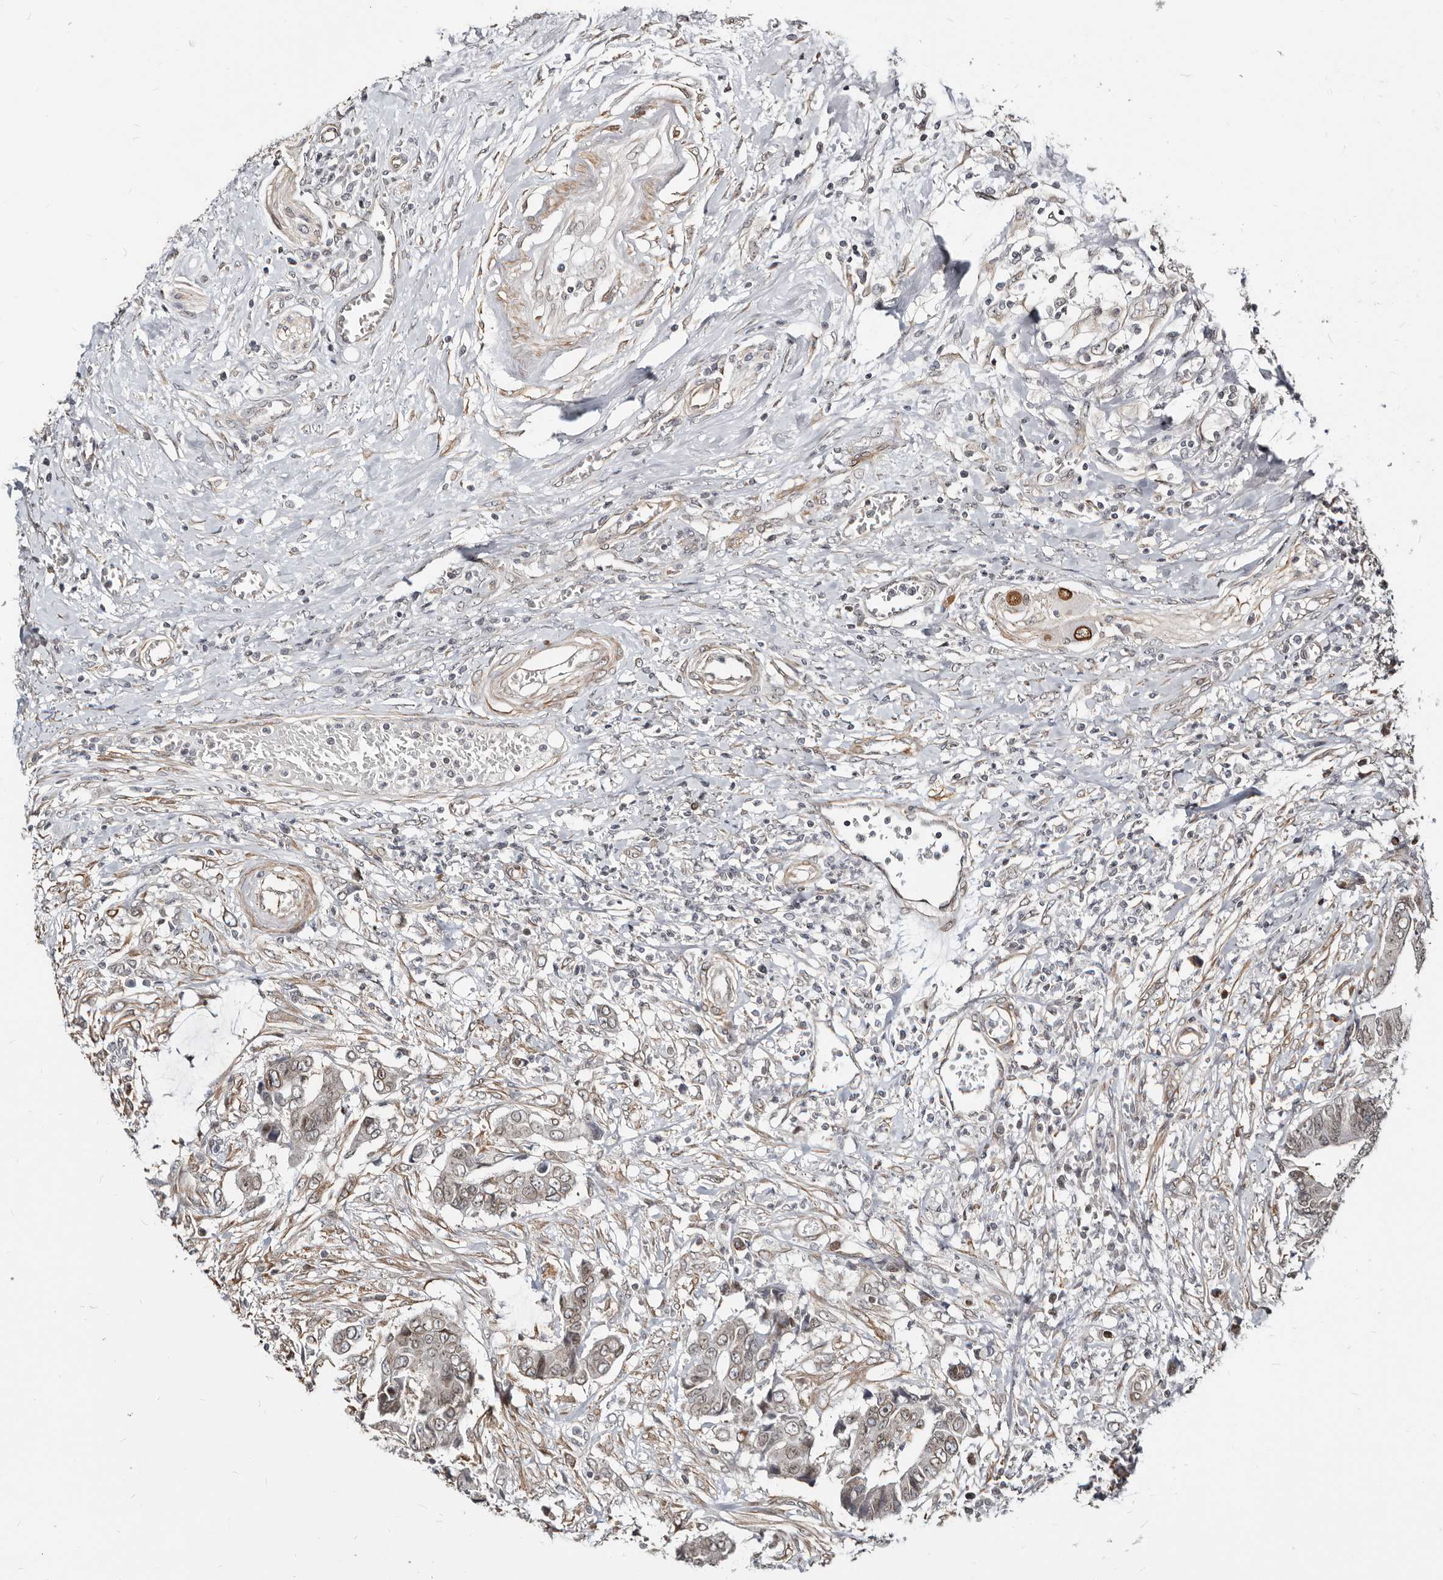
{"staining": {"intensity": "weak", "quantity": "25%-75%", "location": "cytoplasmic/membranous,nuclear"}, "tissue": "colorectal cancer", "cell_type": "Tumor cells", "image_type": "cancer", "snomed": [{"axis": "morphology", "description": "Adenocarcinoma, NOS"}, {"axis": "topography", "description": "Rectum"}], "caption": "Brown immunohistochemical staining in human colorectal cancer exhibits weak cytoplasmic/membranous and nuclear expression in approximately 25%-75% of tumor cells. Immunohistochemistry stains the protein of interest in brown and the nuclei are stained blue.", "gene": "NUP153", "patient": {"sex": "male", "age": 84}}